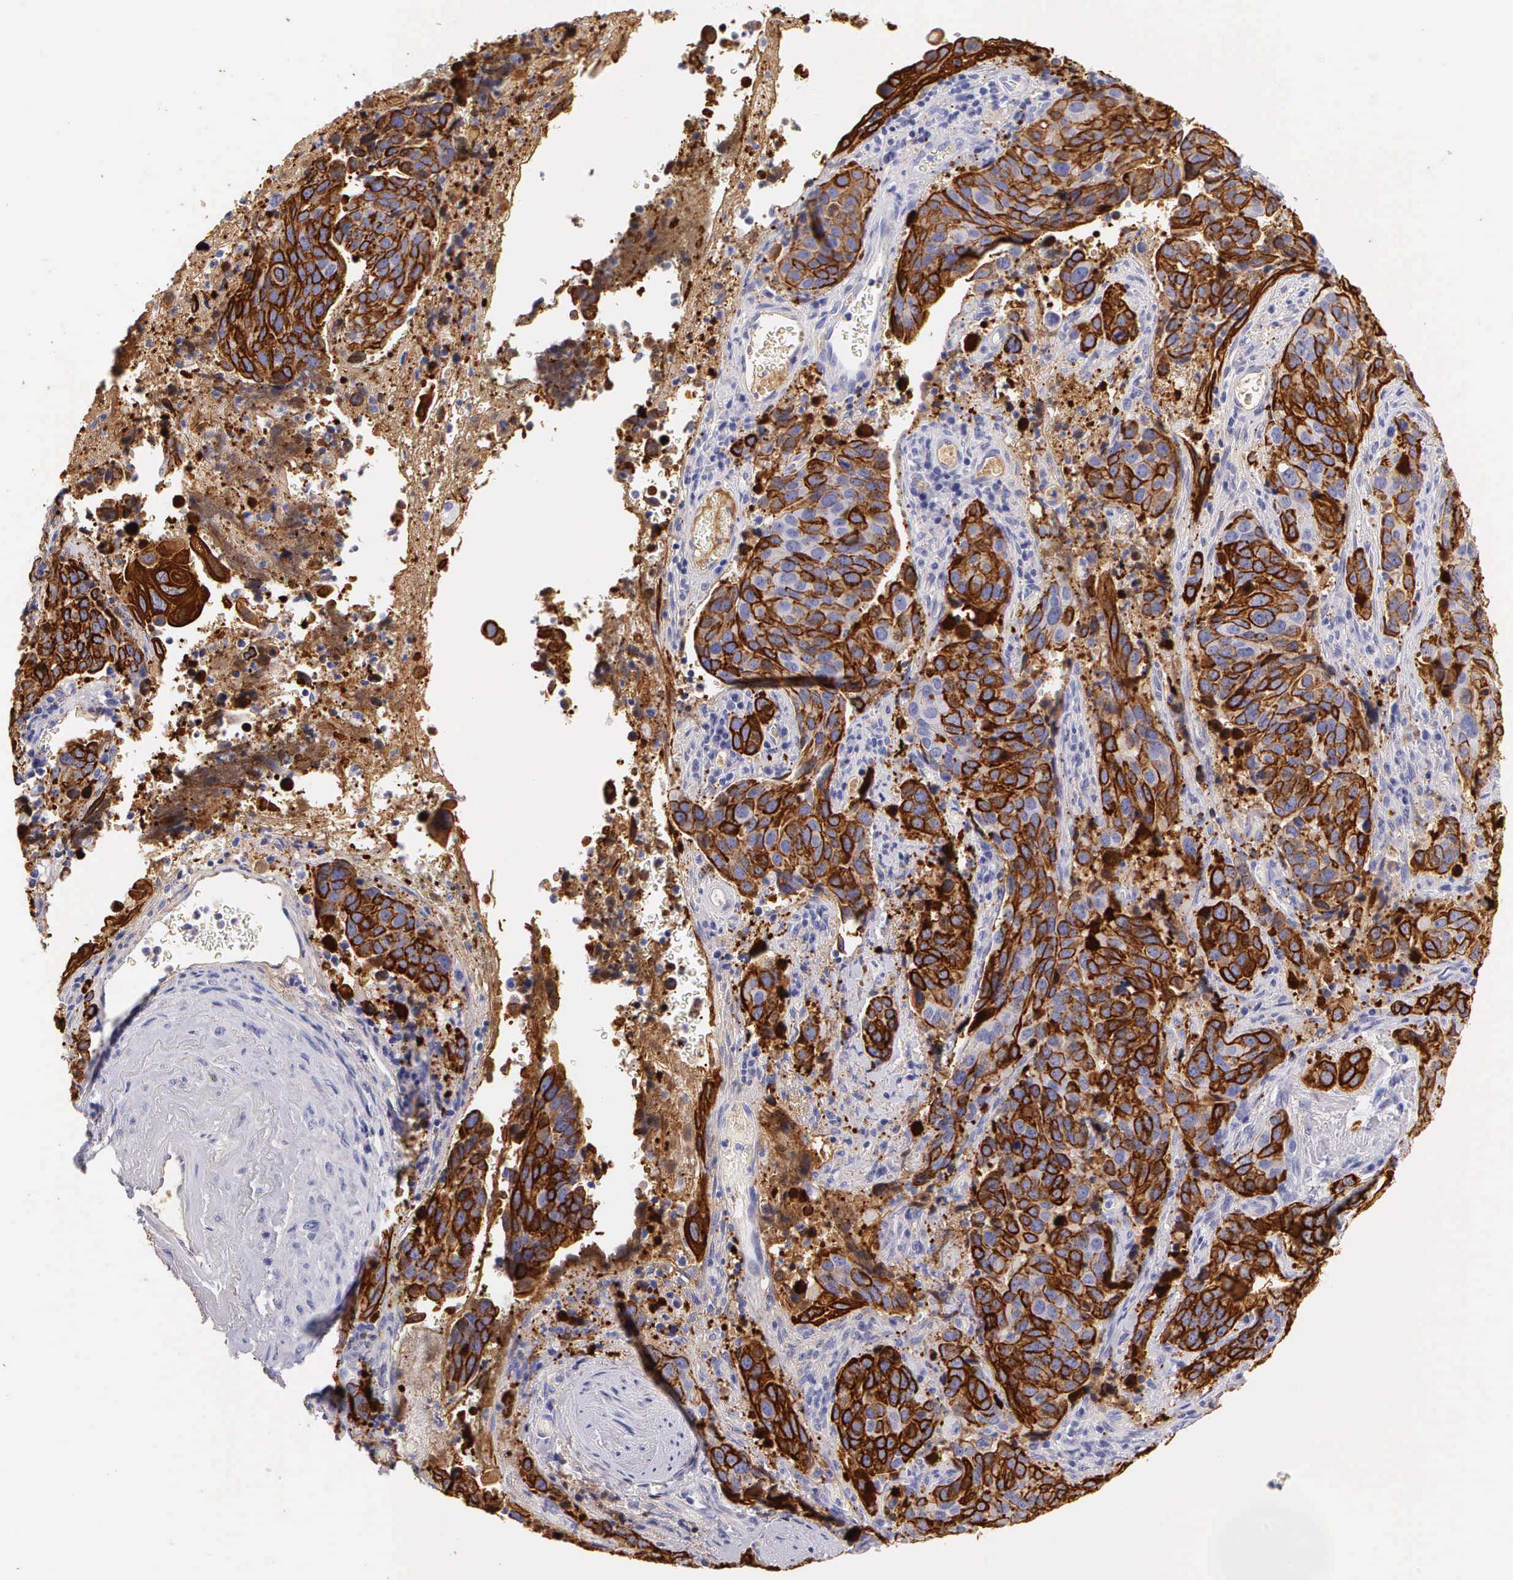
{"staining": {"intensity": "strong", "quantity": ">75%", "location": "cytoplasmic/membranous"}, "tissue": "cervical cancer", "cell_type": "Tumor cells", "image_type": "cancer", "snomed": [{"axis": "morphology", "description": "Squamous cell carcinoma, NOS"}, {"axis": "topography", "description": "Cervix"}], "caption": "Immunohistochemistry (IHC) photomicrograph of neoplastic tissue: human cervical cancer (squamous cell carcinoma) stained using immunohistochemistry (IHC) exhibits high levels of strong protein expression localized specifically in the cytoplasmic/membranous of tumor cells, appearing as a cytoplasmic/membranous brown color.", "gene": "KRT17", "patient": {"sex": "female", "age": 54}}